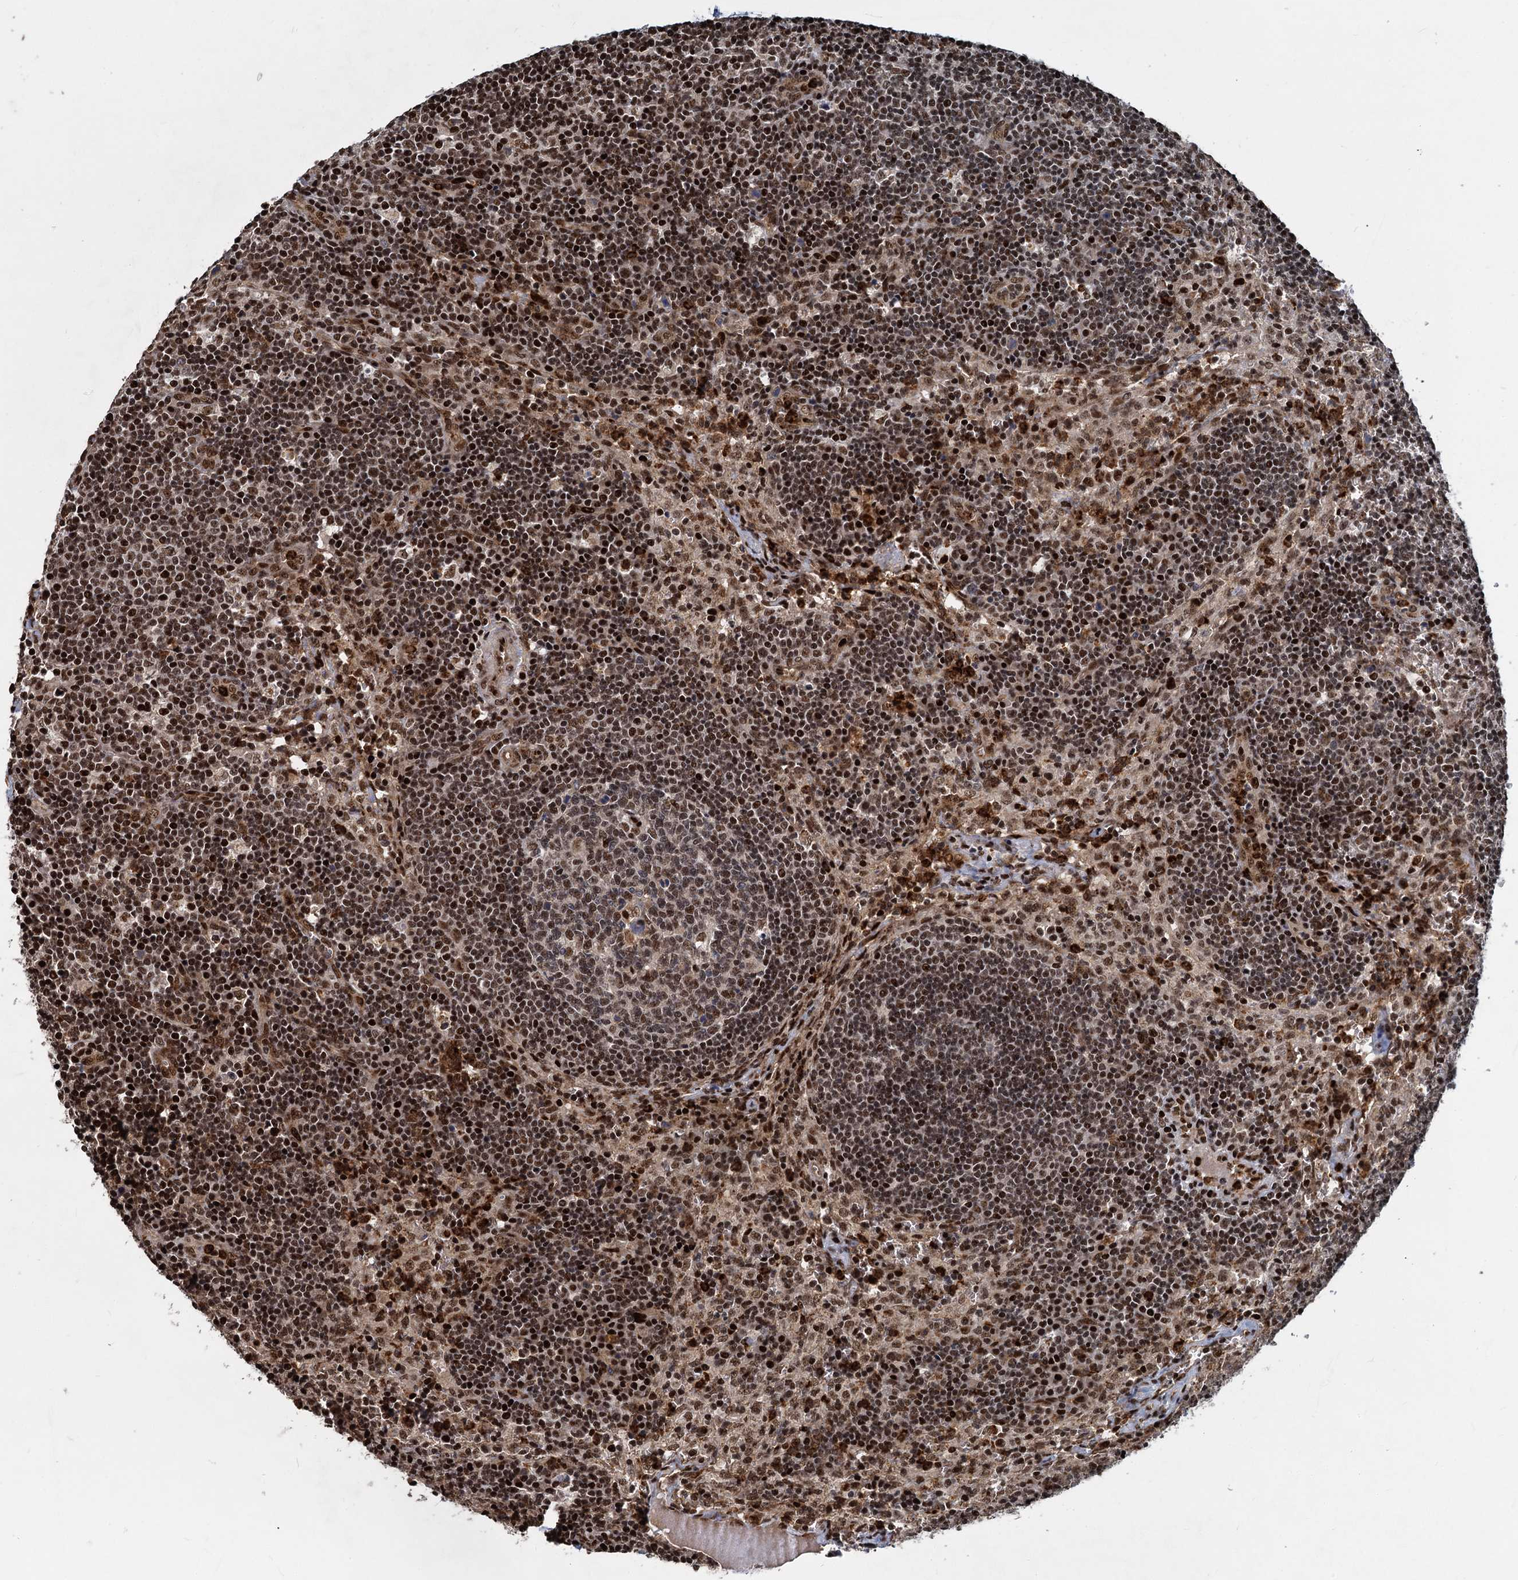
{"staining": {"intensity": "moderate", "quantity": ">75%", "location": "nuclear"}, "tissue": "lymph node", "cell_type": "Germinal center cells", "image_type": "normal", "snomed": [{"axis": "morphology", "description": "Normal tissue, NOS"}, {"axis": "topography", "description": "Lymph node"}], "caption": "High-magnification brightfield microscopy of unremarkable lymph node stained with DAB (brown) and counterstained with hematoxylin (blue). germinal center cells exhibit moderate nuclear staining is seen in approximately>75% of cells.", "gene": "ANKRD49", "patient": {"sex": "male", "age": 58}}